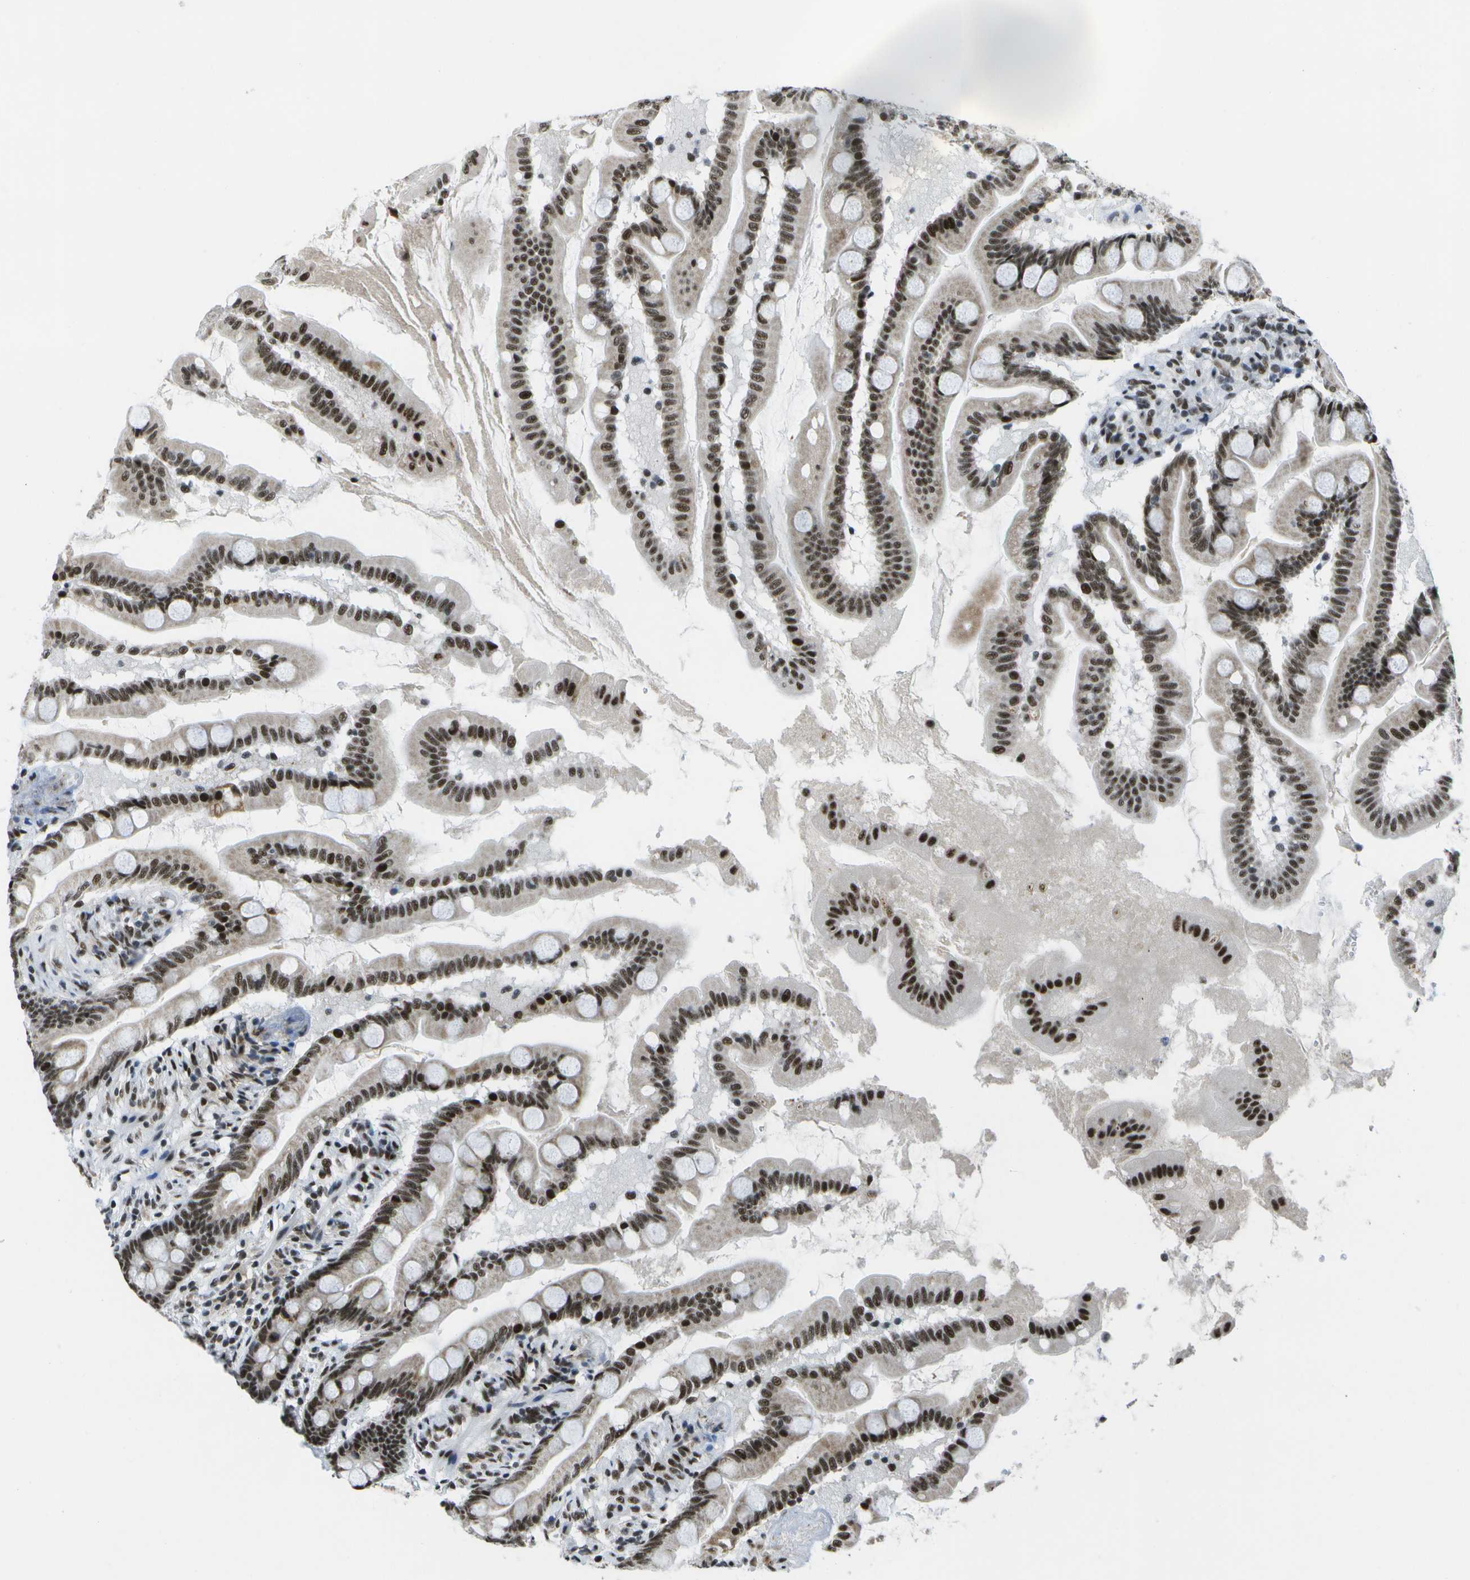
{"staining": {"intensity": "strong", "quantity": ">75%", "location": "nuclear"}, "tissue": "small intestine", "cell_type": "Glandular cells", "image_type": "normal", "snomed": [{"axis": "morphology", "description": "Normal tissue, NOS"}, {"axis": "topography", "description": "Small intestine"}], "caption": "DAB immunohistochemical staining of normal human small intestine reveals strong nuclear protein positivity in about >75% of glandular cells. (DAB = brown stain, brightfield microscopy at high magnification).", "gene": "NSRP1", "patient": {"sex": "female", "age": 56}}